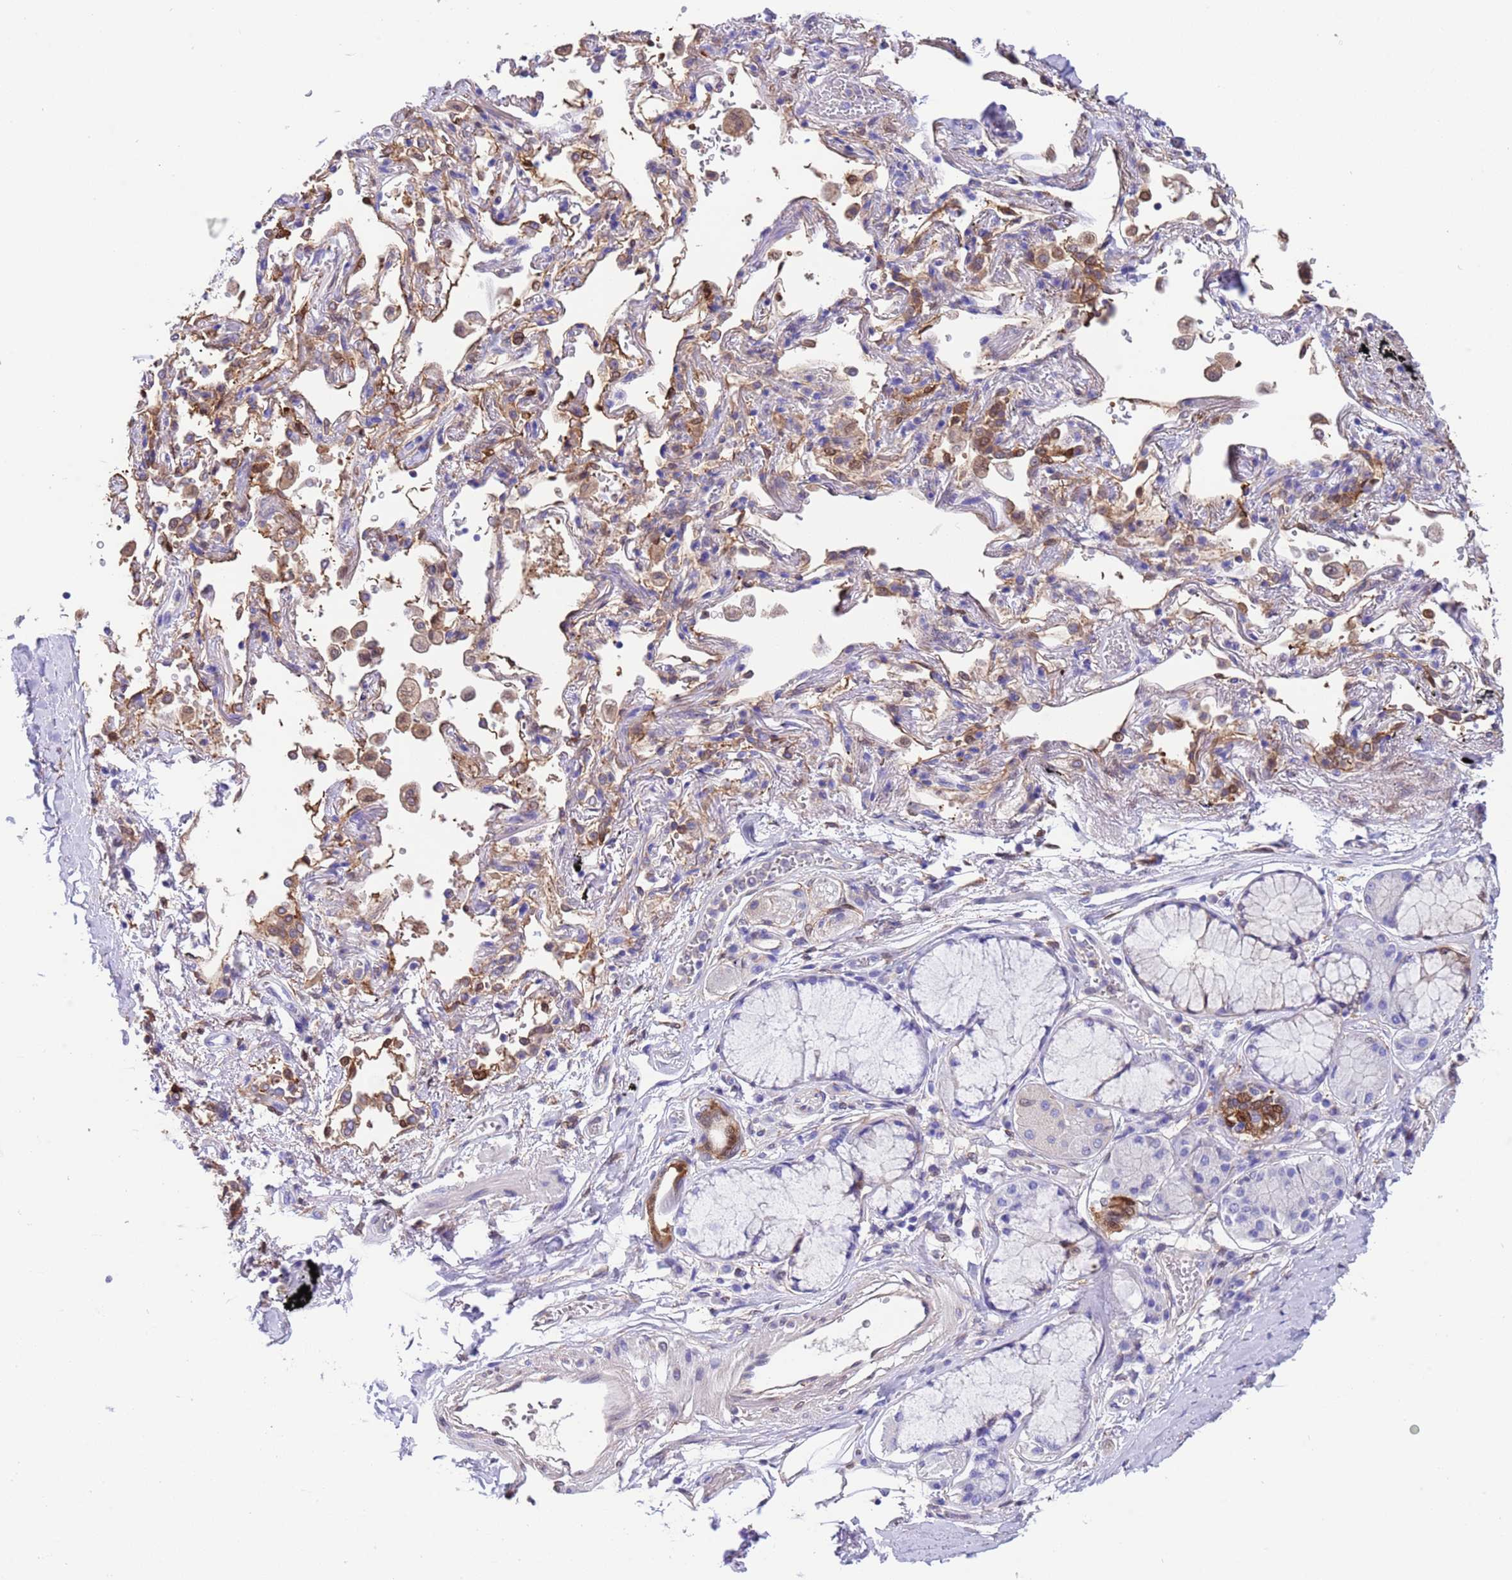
{"staining": {"intensity": "moderate", "quantity": "<25%", "location": "cytoplasmic/membranous"}, "tissue": "adipose tissue", "cell_type": "Adipocytes", "image_type": "normal", "snomed": [{"axis": "morphology", "description": "Normal tissue, NOS"}, {"axis": "topography", "description": "Cartilage tissue"}], "caption": "DAB (3,3'-diaminobenzidine) immunohistochemical staining of normal human adipose tissue reveals moderate cytoplasmic/membranous protein positivity in about <25% of adipocytes. Using DAB (3,3'-diaminobenzidine) (brown) and hematoxylin (blue) stains, captured at high magnification using brightfield microscopy.", "gene": "C6orf47", "patient": {"sex": "male", "age": 73}}